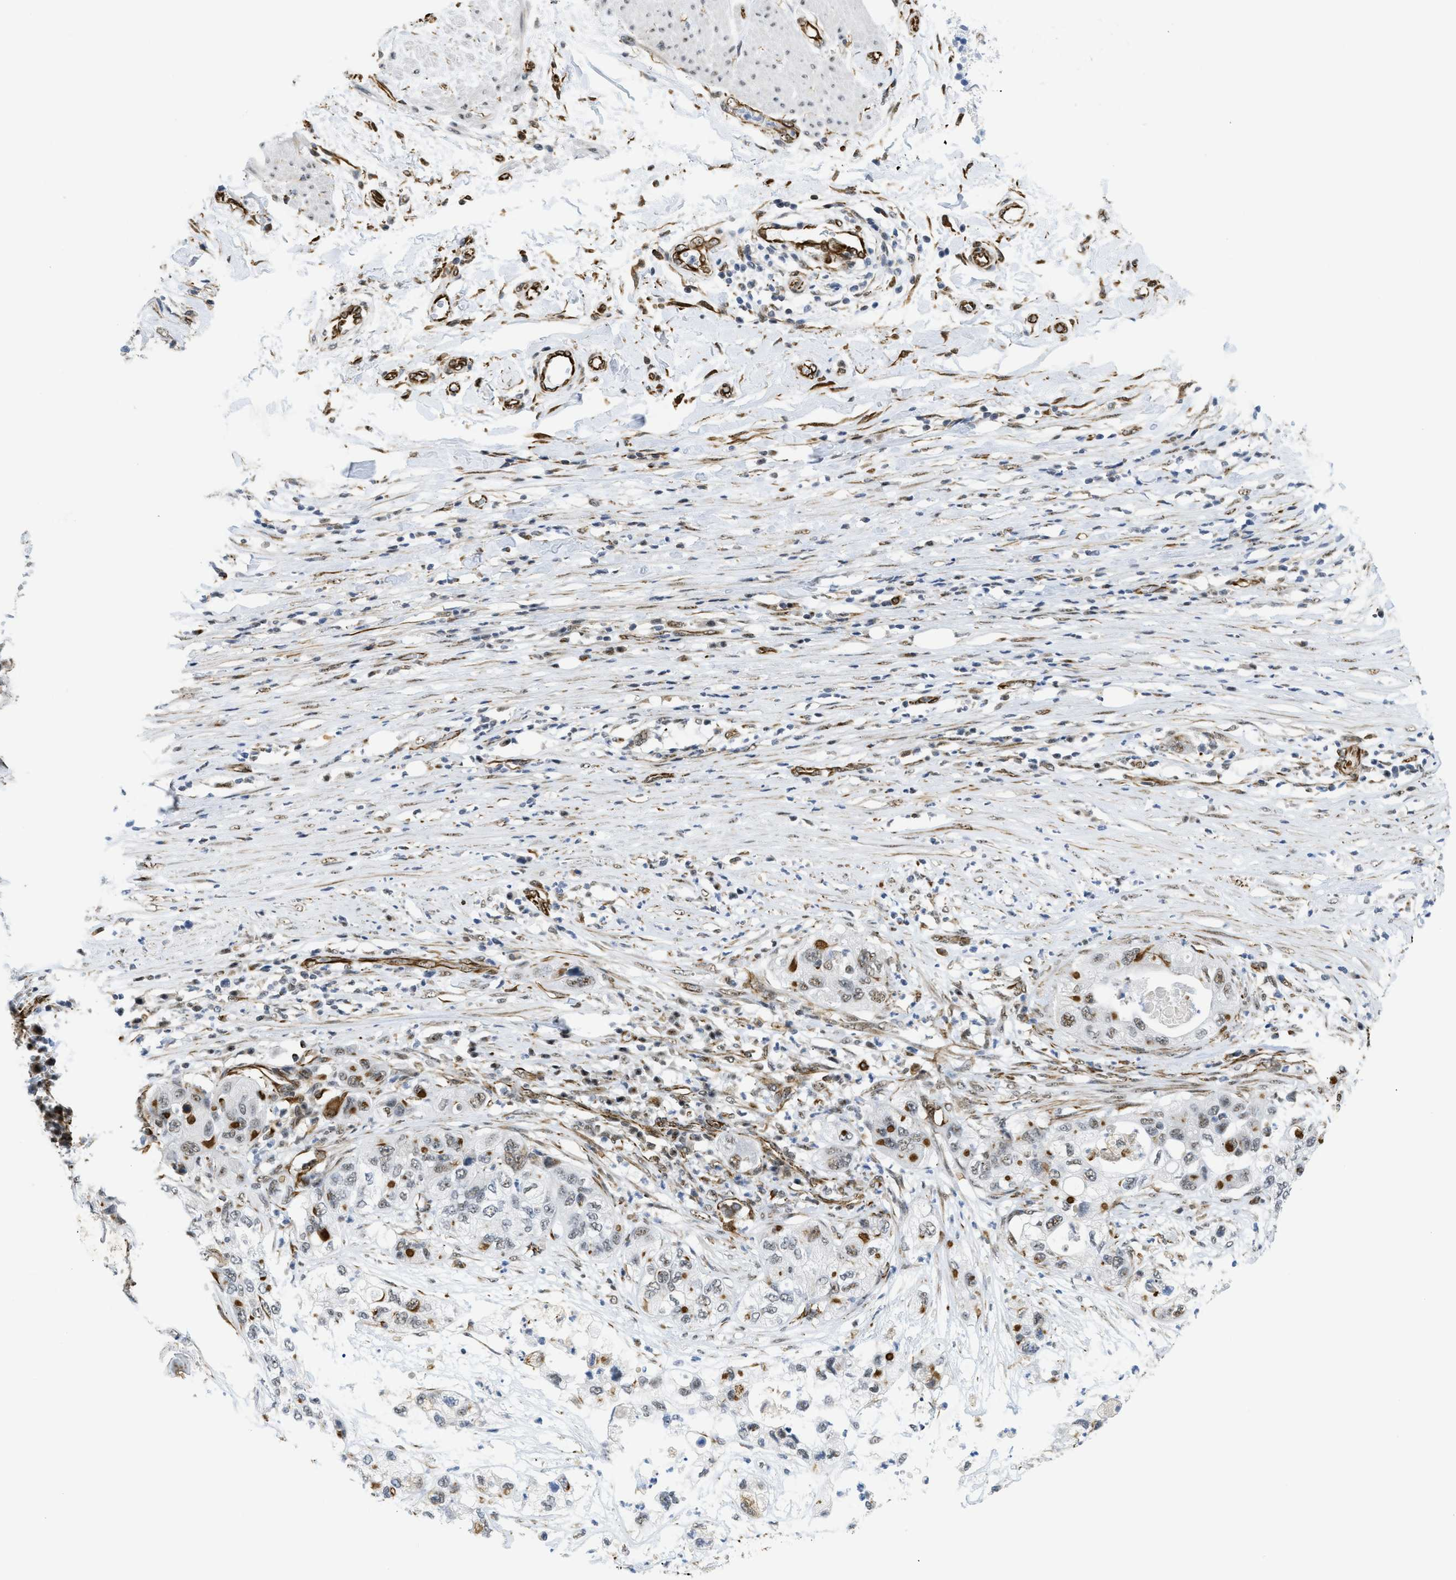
{"staining": {"intensity": "weak", "quantity": "25%-75%", "location": "nuclear"}, "tissue": "pancreatic cancer", "cell_type": "Tumor cells", "image_type": "cancer", "snomed": [{"axis": "morphology", "description": "Adenocarcinoma, NOS"}, {"axis": "topography", "description": "Pancreas"}], "caption": "Protein expression analysis of human pancreatic adenocarcinoma reveals weak nuclear staining in approximately 25%-75% of tumor cells.", "gene": "LRRC8B", "patient": {"sex": "female", "age": 78}}